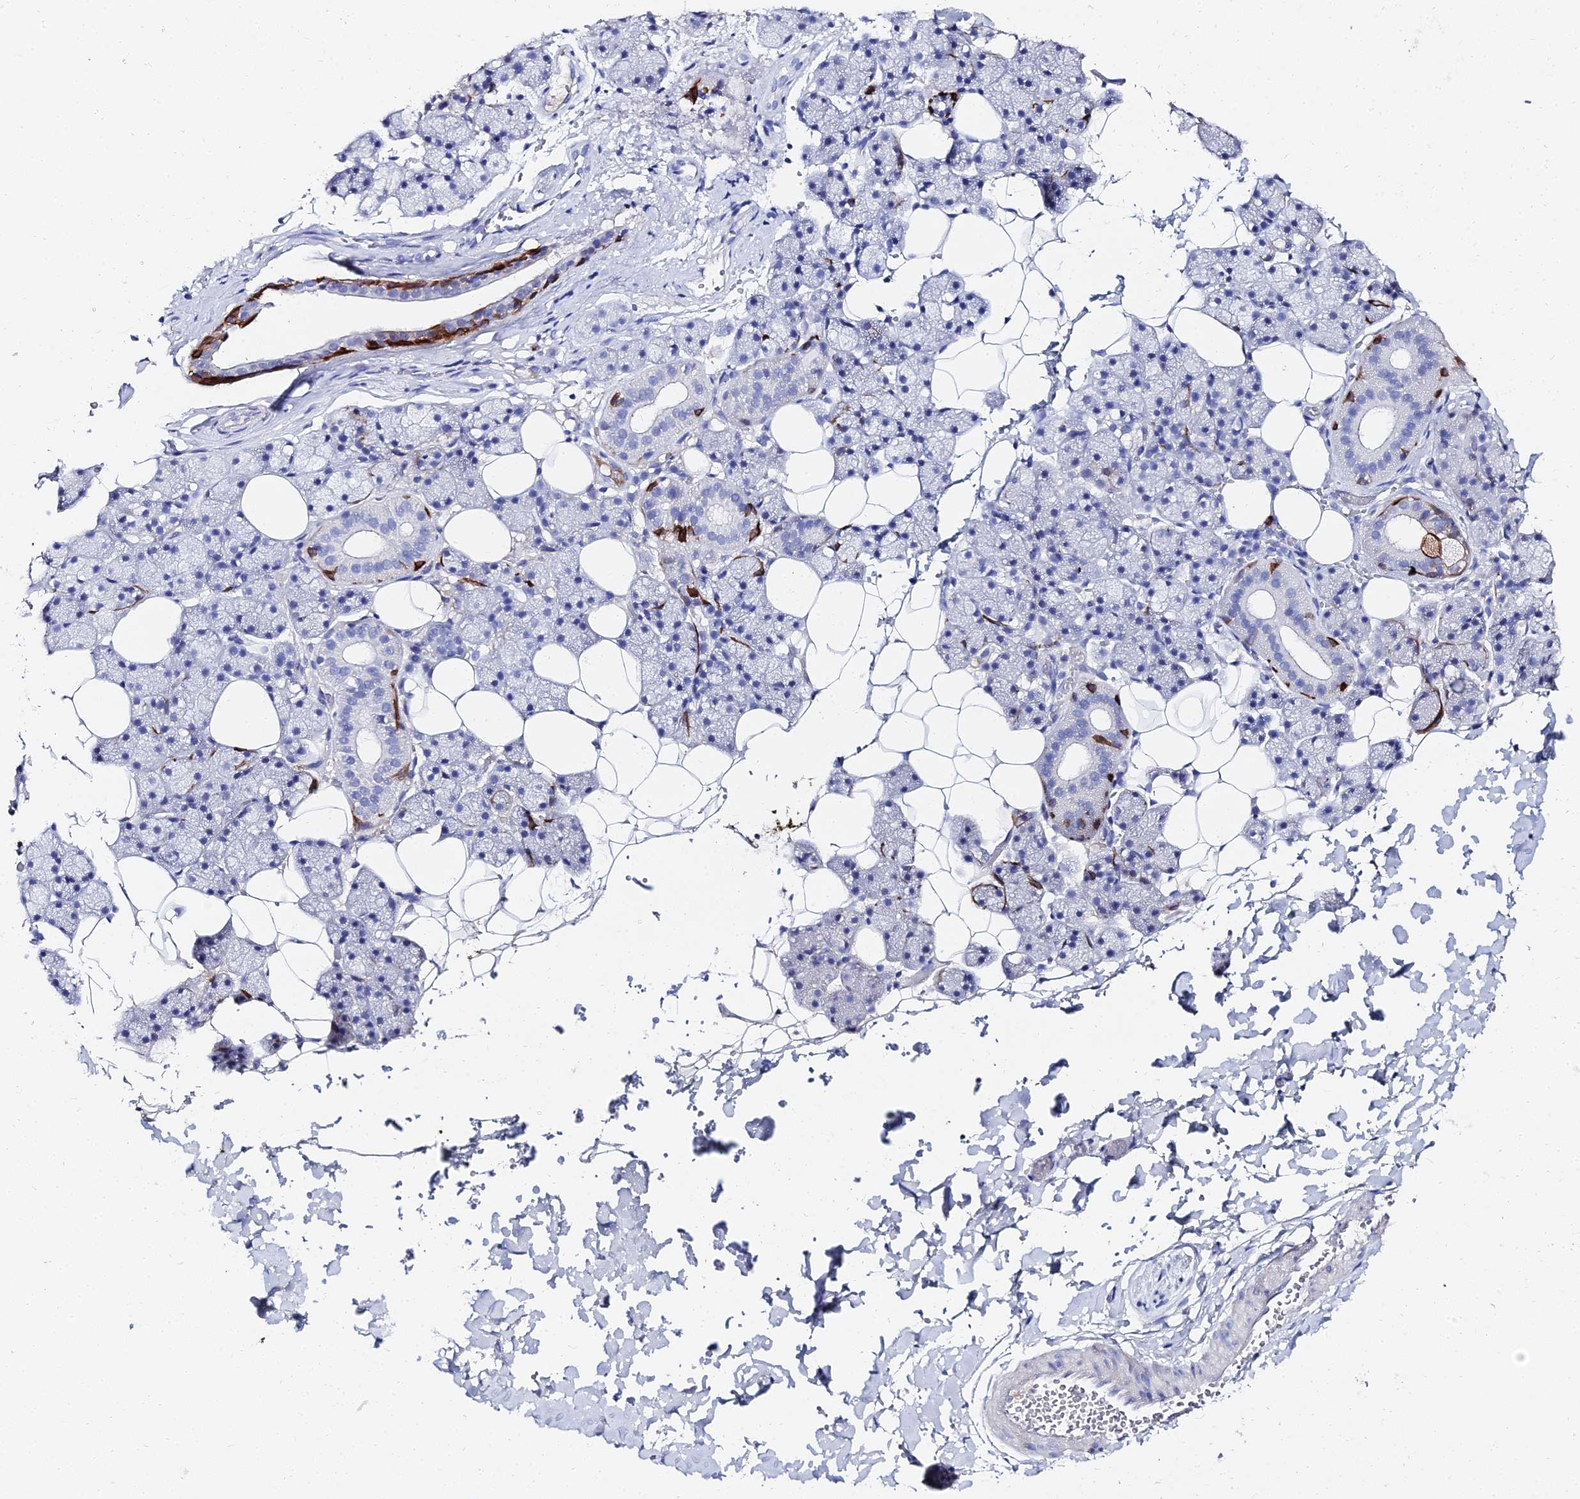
{"staining": {"intensity": "strong", "quantity": "25%-75%", "location": "cytoplasmic/membranous"}, "tissue": "salivary gland", "cell_type": "Glandular cells", "image_type": "normal", "snomed": [{"axis": "morphology", "description": "Normal tissue, NOS"}, {"axis": "topography", "description": "Salivary gland"}], "caption": "The immunohistochemical stain highlights strong cytoplasmic/membranous staining in glandular cells of benign salivary gland.", "gene": "KRT17", "patient": {"sex": "female", "age": 33}}